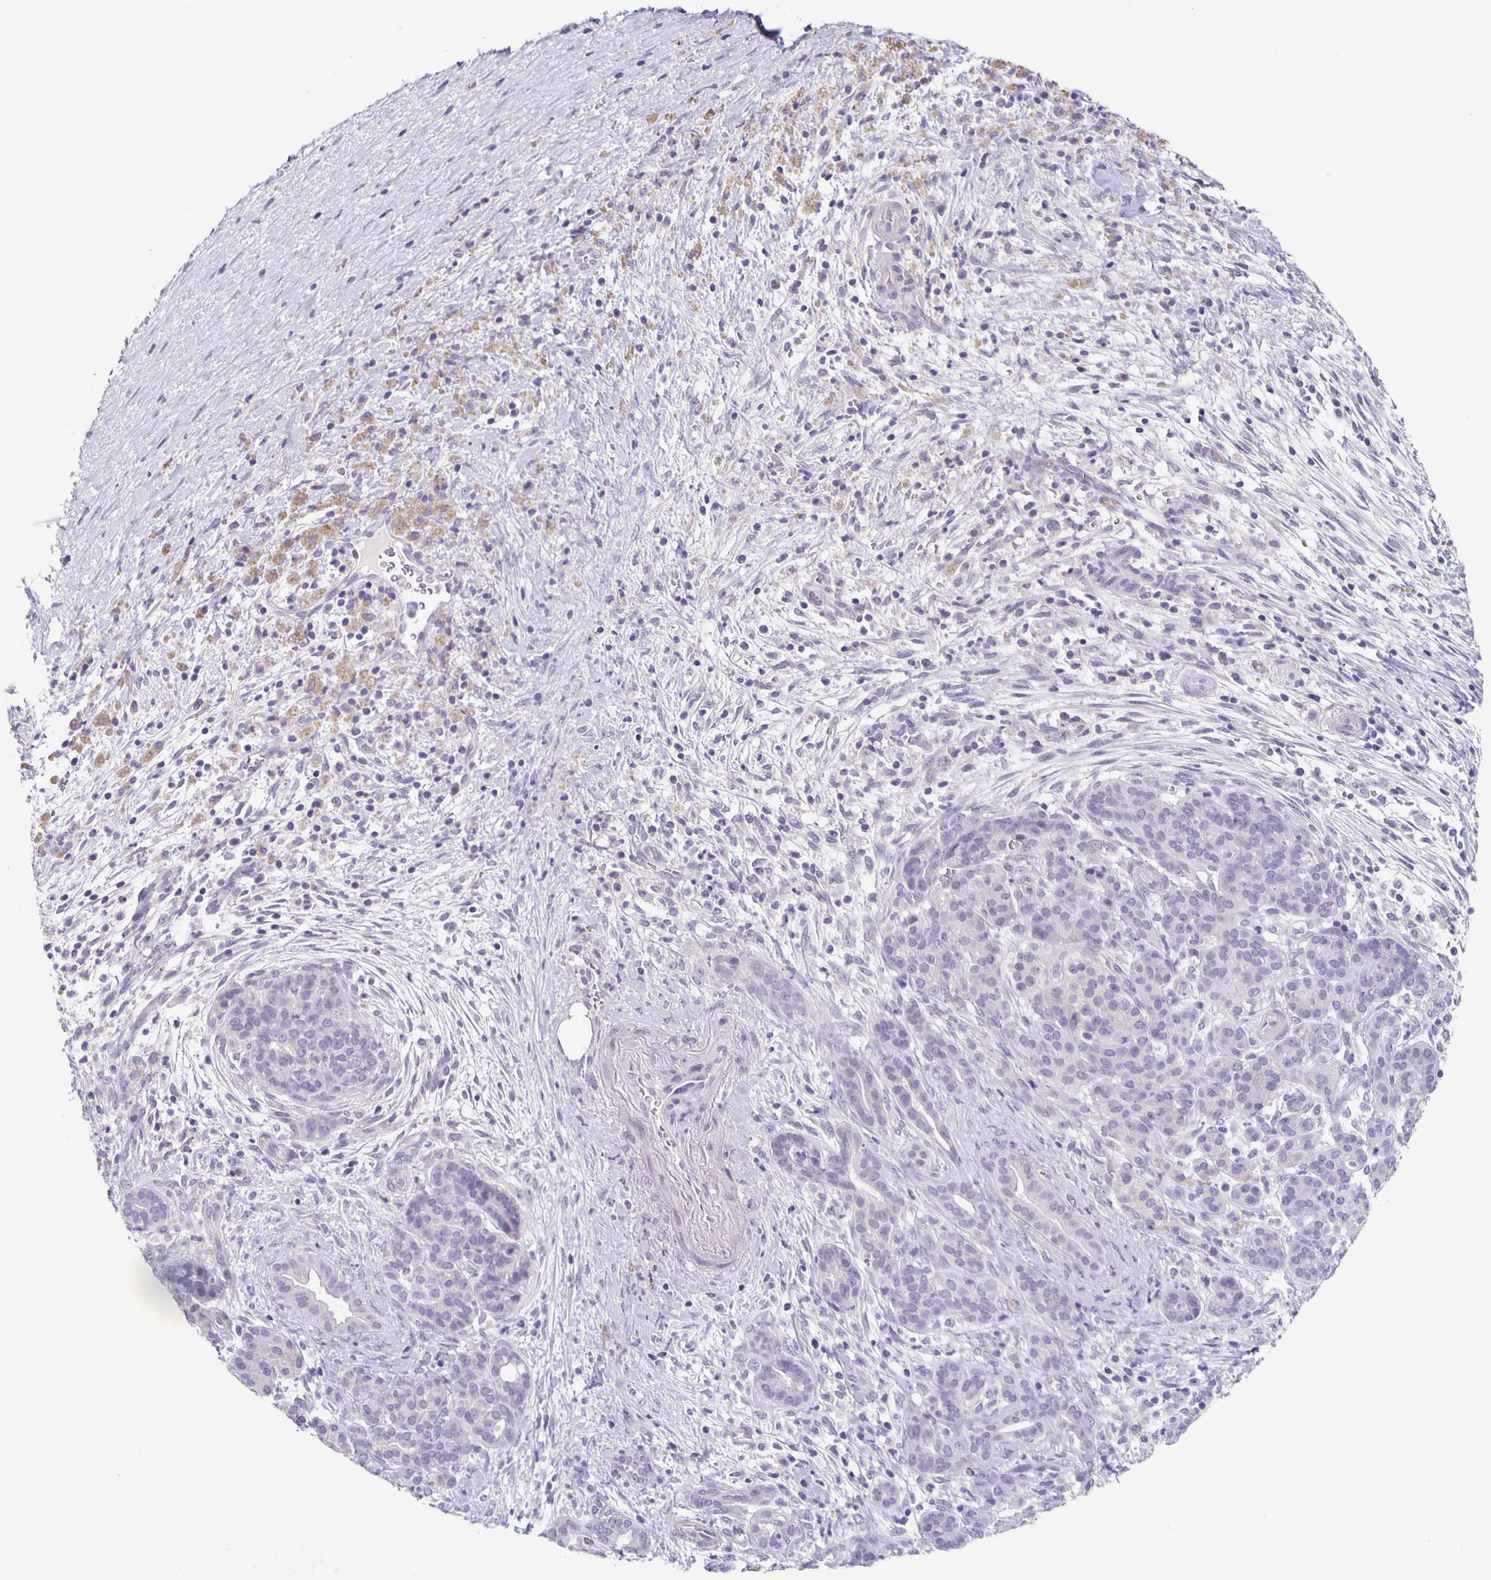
{"staining": {"intensity": "negative", "quantity": "none", "location": "none"}, "tissue": "pancreatic cancer", "cell_type": "Tumor cells", "image_type": "cancer", "snomed": [{"axis": "morphology", "description": "Adenocarcinoma, NOS"}, {"axis": "topography", "description": "Pancreas"}], "caption": "Micrograph shows no significant protein positivity in tumor cells of pancreatic cancer.", "gene": "CARNS1", "patient": {"sex": "male", "age": 44}}